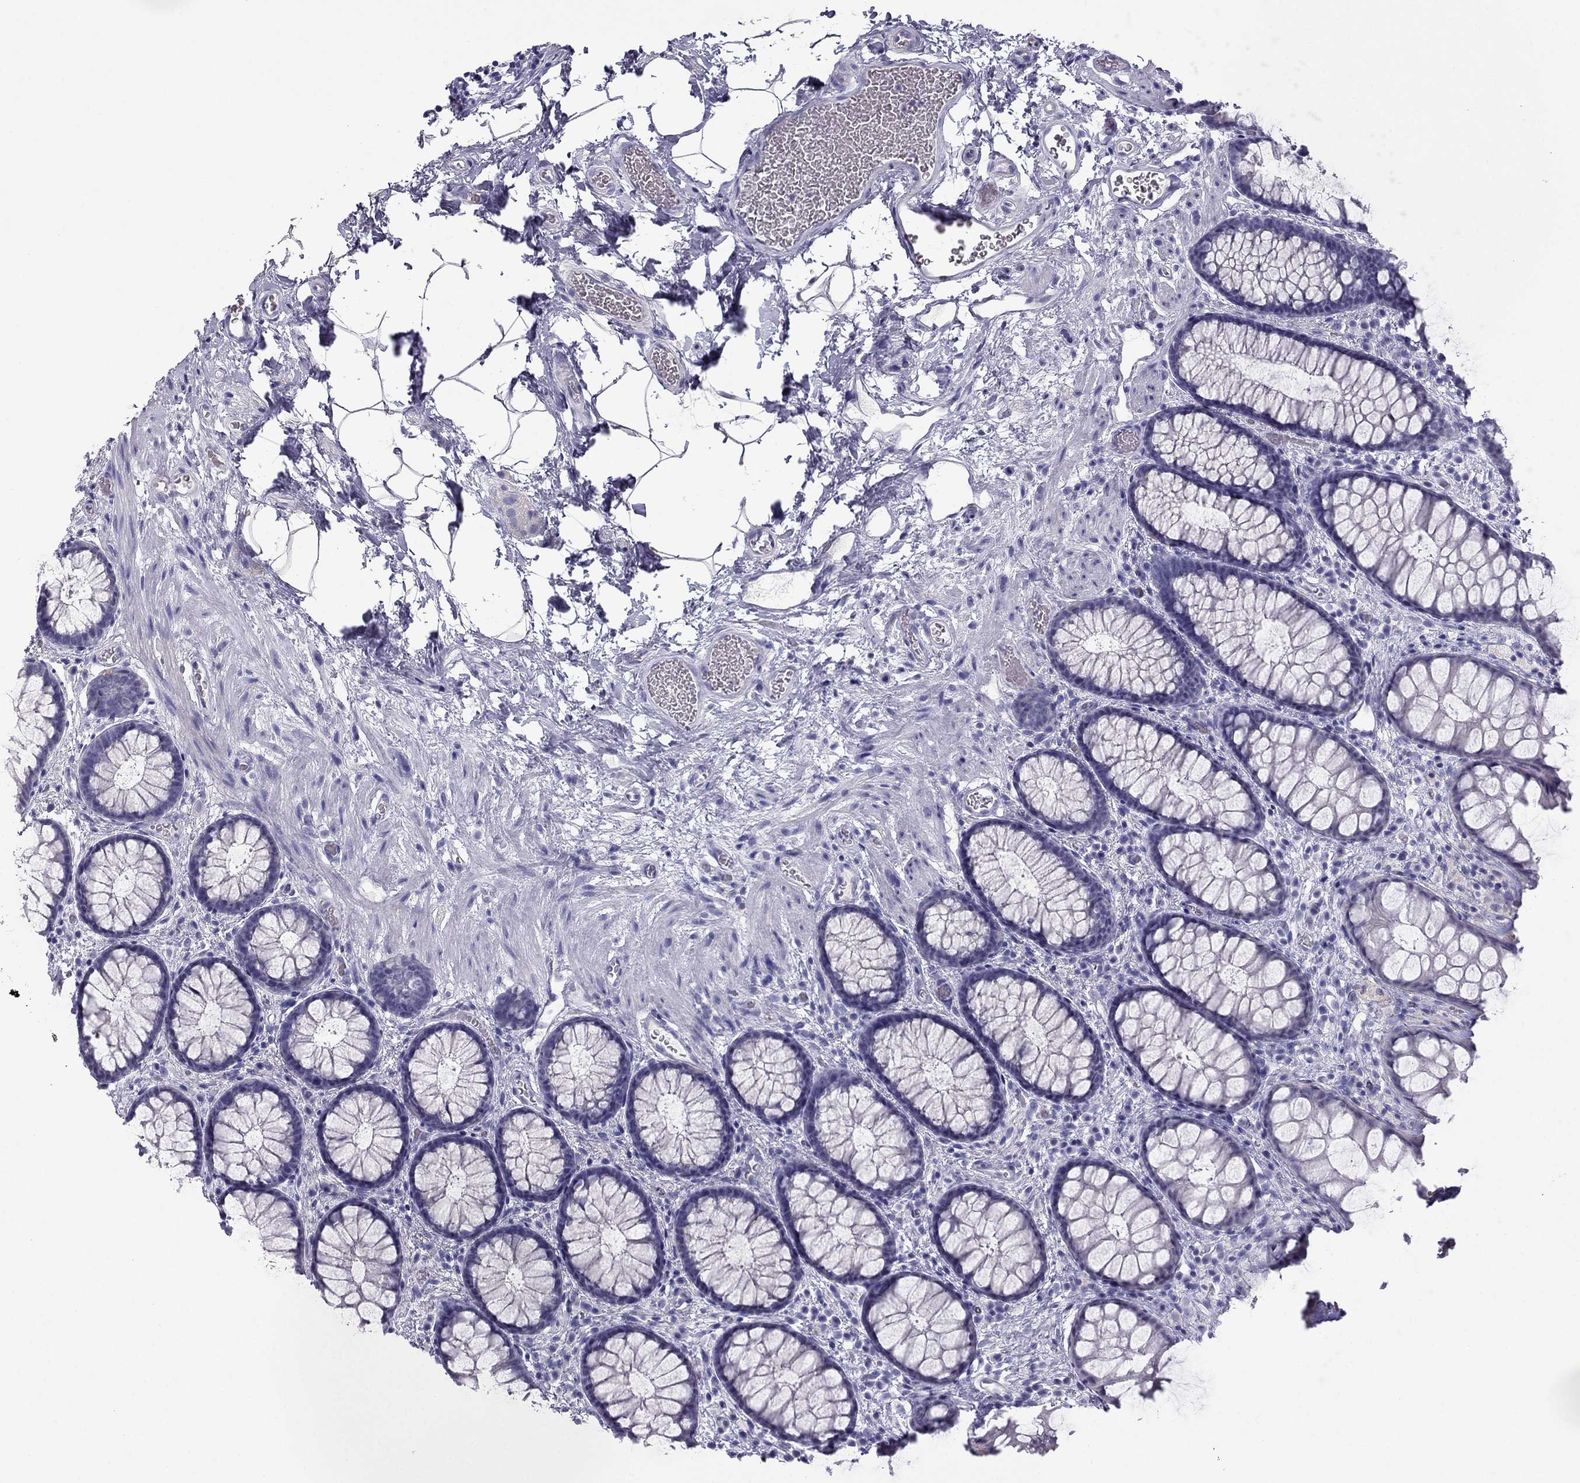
{"staining": {"intensity": "negative", "quantity": "none", "location": "none"}, "tissue": "rectum", "cell_type": "Glandular cells", "image_type": "normal", "snomed": [{"axis": "morphology", "description": "Normal tissue, NOS"}, {"axis": "topography", "description": "Rectum"}], "caption": "Immunohistochemistry (IHC) histopathology image of normal rectum: rectum stained with DAB (3,3'-diaminobenzidine) displays no significant protein positivity in glandular cells. (DAB immunohistochemistry (IHC) visualized using brightfield microscopy, high magnification).", "gene": "ERC2", "patient": {"sex": "female", "age": 62}}